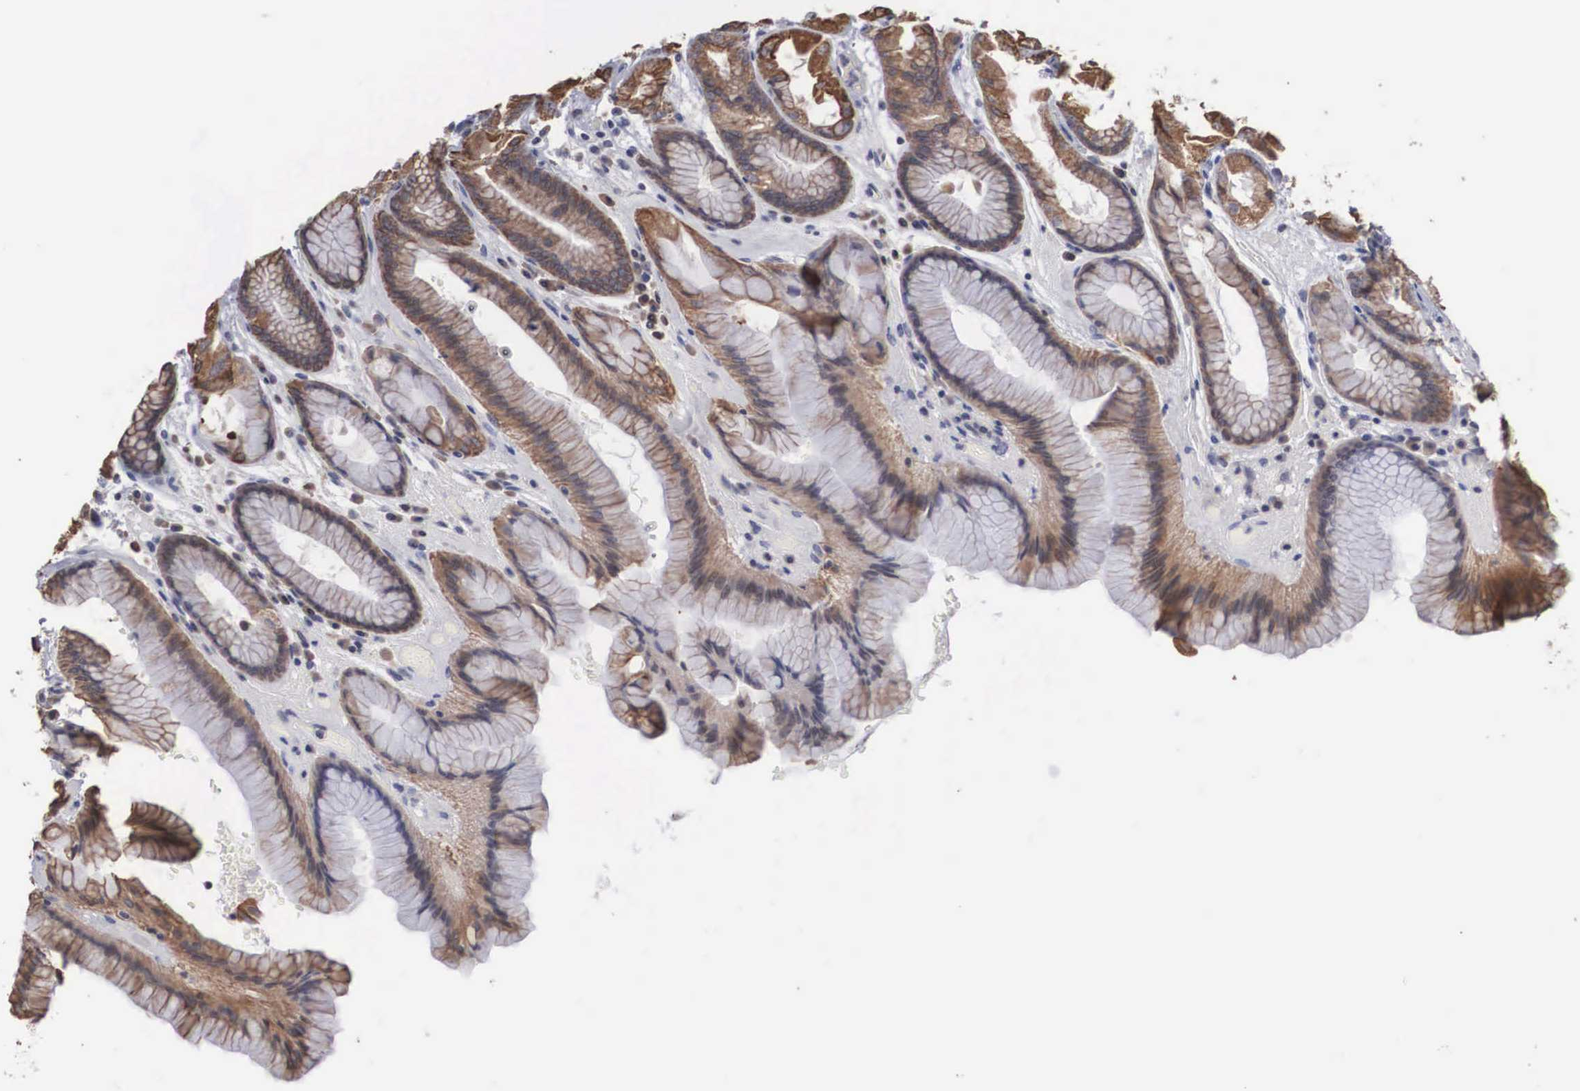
{"staining": {"intensity": "moderate", "quantity": "25%-75%", "location": "cytoplasmic/membranous"}, "tissue": "stomach", "cell_type": "Glandular cells", "image_type": "normal", "snomed": [{"axis": "morphology", "description": "Normal tissue, NOS"}, {"axis": "topography", "description": "Stomach, upper"}], "caption": "Immunohistochemical staining of unremarkable human stomach demonstrates 25%-75% levels of moderate cytoplasmic/membranous protein positivity in about 25%-75% of glandular cells. Using DAB (brown) and hematoxylin (blue) stains, captured at high magnification using brightfield microscopy.", "gene": "WDR89", "patient": {"sex": "female", "age": 75}}